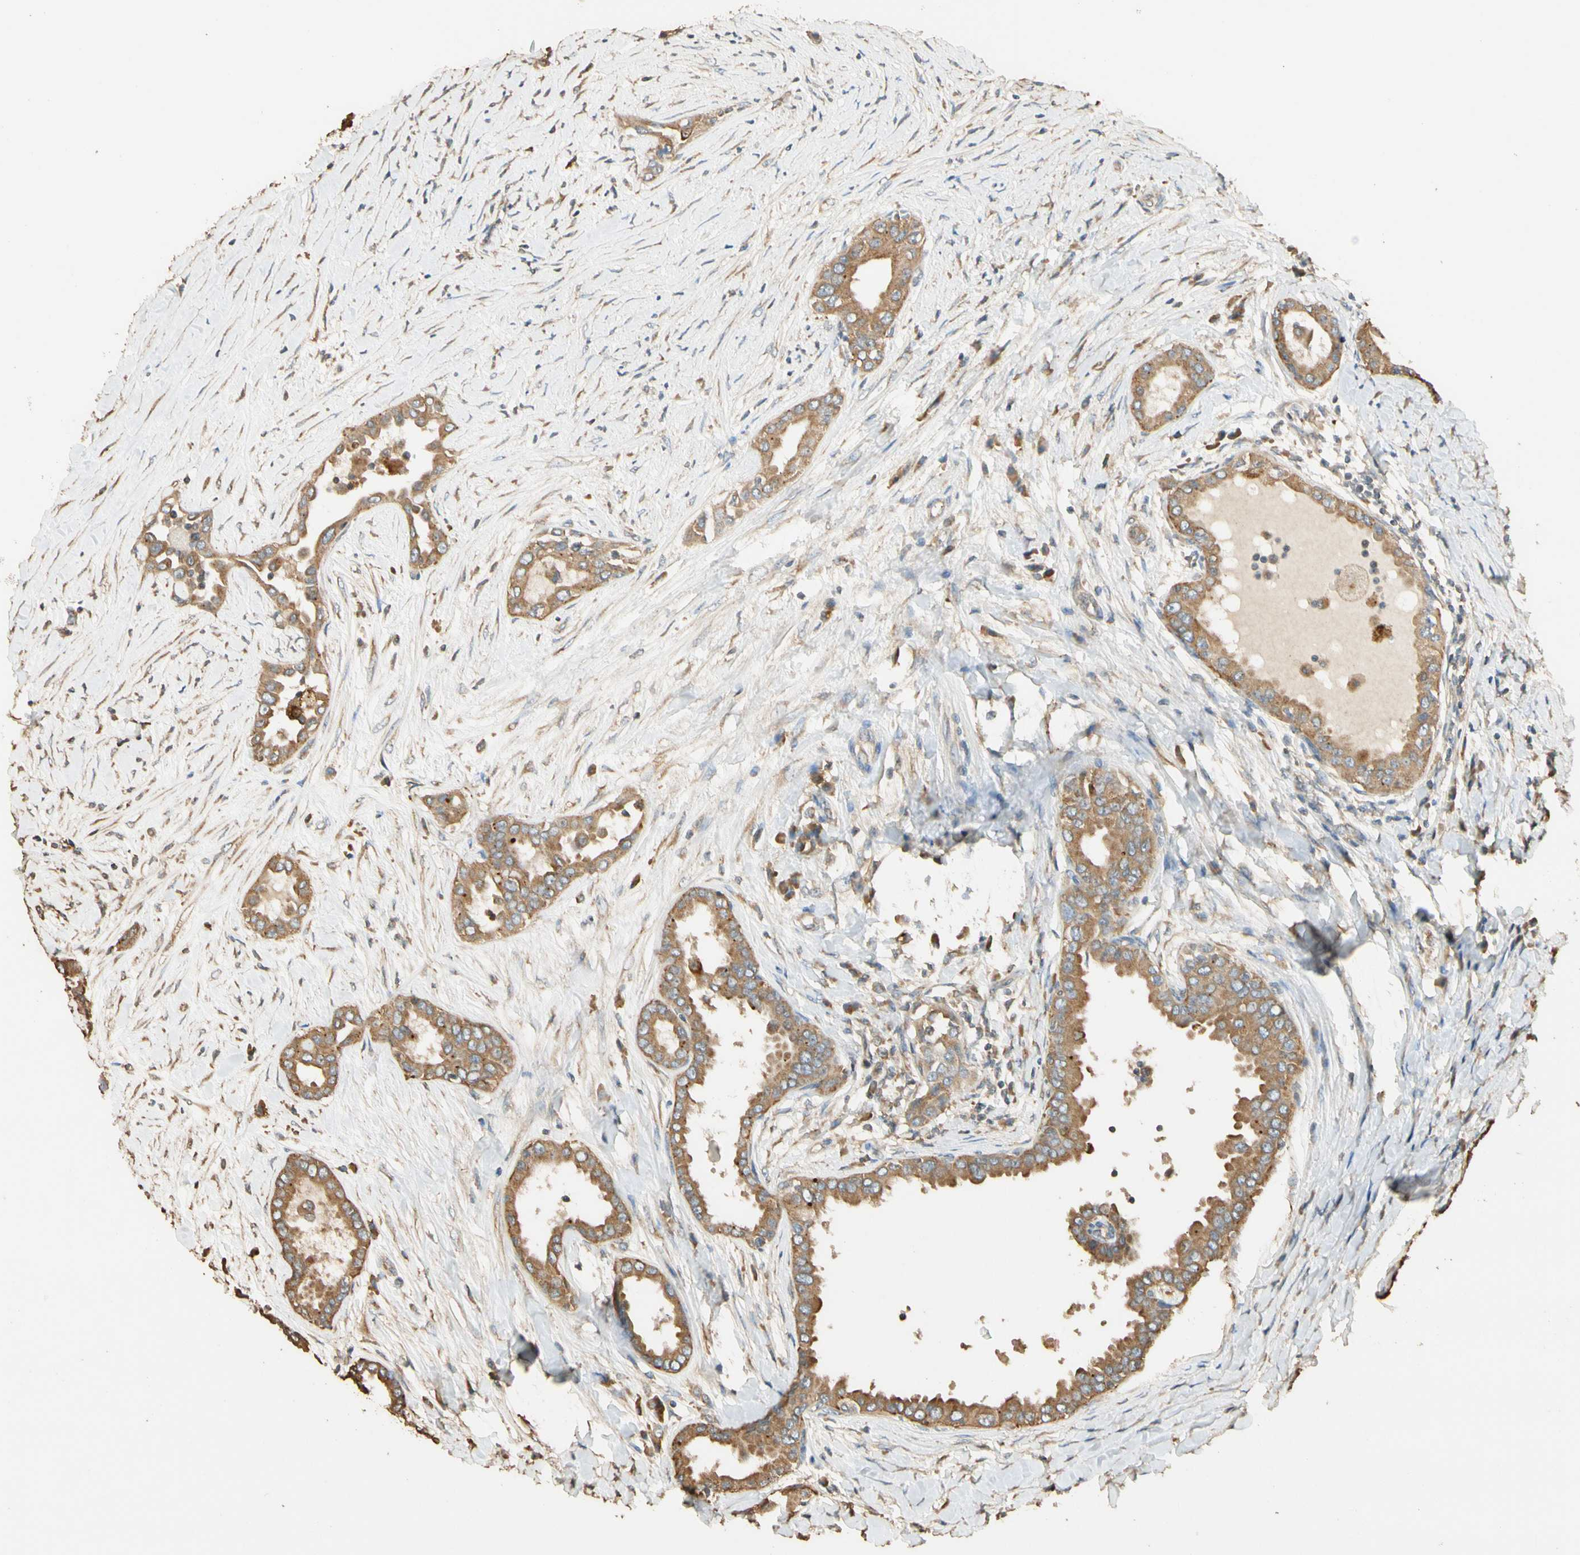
{"staining": {"intensity": "moderate", "quantity": ">75%", "location": "cytoplasmic/membranous"}, "tissue": "thyroid cancer", "cell_type": "Tumor cells", "image_type": "cancer", "snomed": [{"axis": "morphology", "description": "Papillary adenocarcinoma, NOS"}, {"axis": "topography", "description": "Thyroid gland"}], "caption": "Immunohistochemistry of human papillary adenocarcinoma (thyroid) reveals medium levels of moderate cytoplasmic/membranous staining in approximately >75% of tumor cells. The protein is shown in brown color, while the nuclei are stained blue.", "gene": "STX18", "patient": {"sex": "male", "age": 33}}